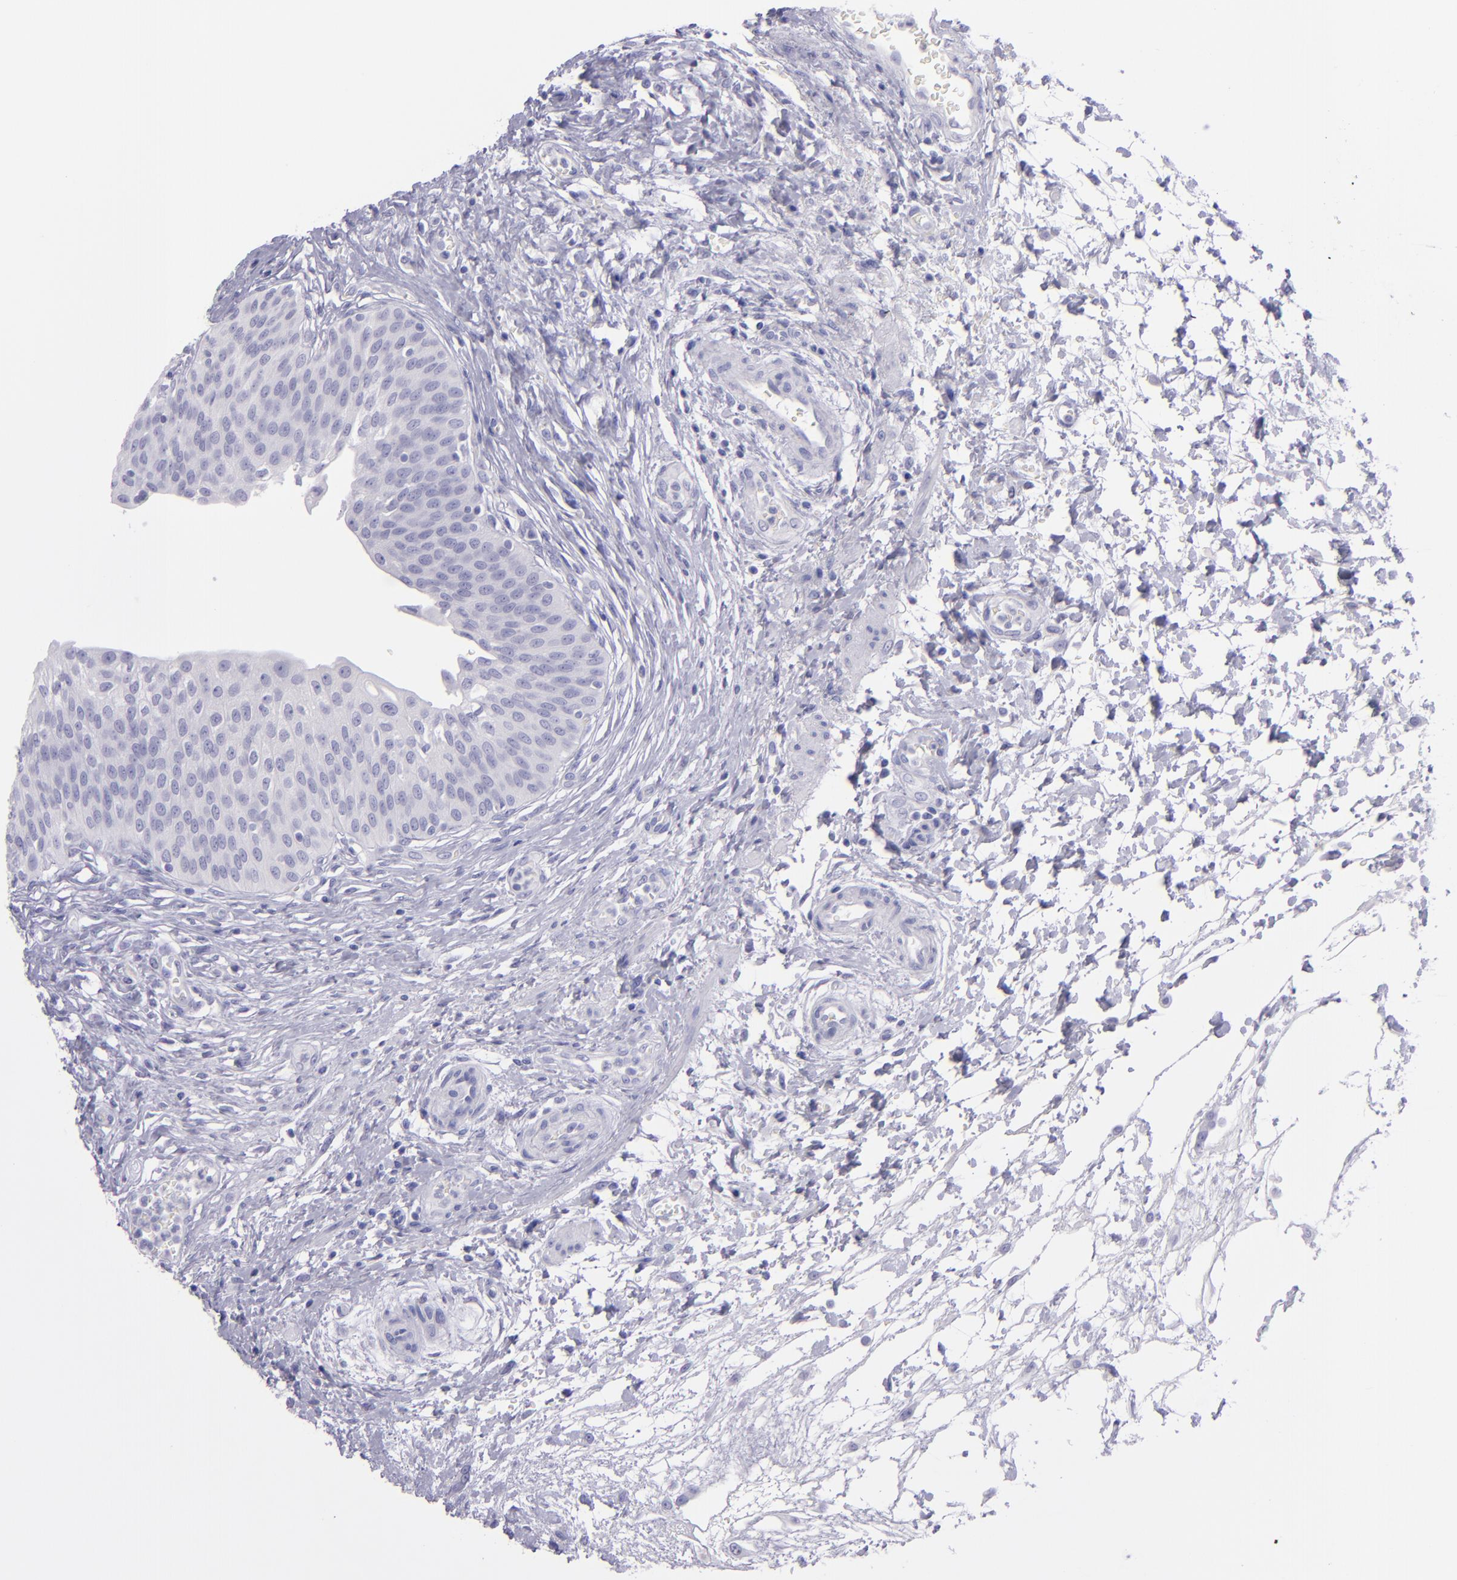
{"staining": {"intensity": "negative", "quantity": "none", "location": "none"}, "tissue": "urinary bladder", "cell_type": "Urothelial cells", "image_type": "normal", "snomed": [{"axis": "morphology", "description": "Normal tissue, NOS"}, {"axis": "topography", "description": "Smooth muscle"}, {"axis": "topography", "description": "Urinary bladder"}], "caption": "Immunohistochemistry histopathology image of unremarkable urinary bladder: urinary bladder stained with DAB exhibits no significant protein positivity in urothelial cells.", "gene": "TNNT3", "patient": {"sex": "male", "age": 35}}